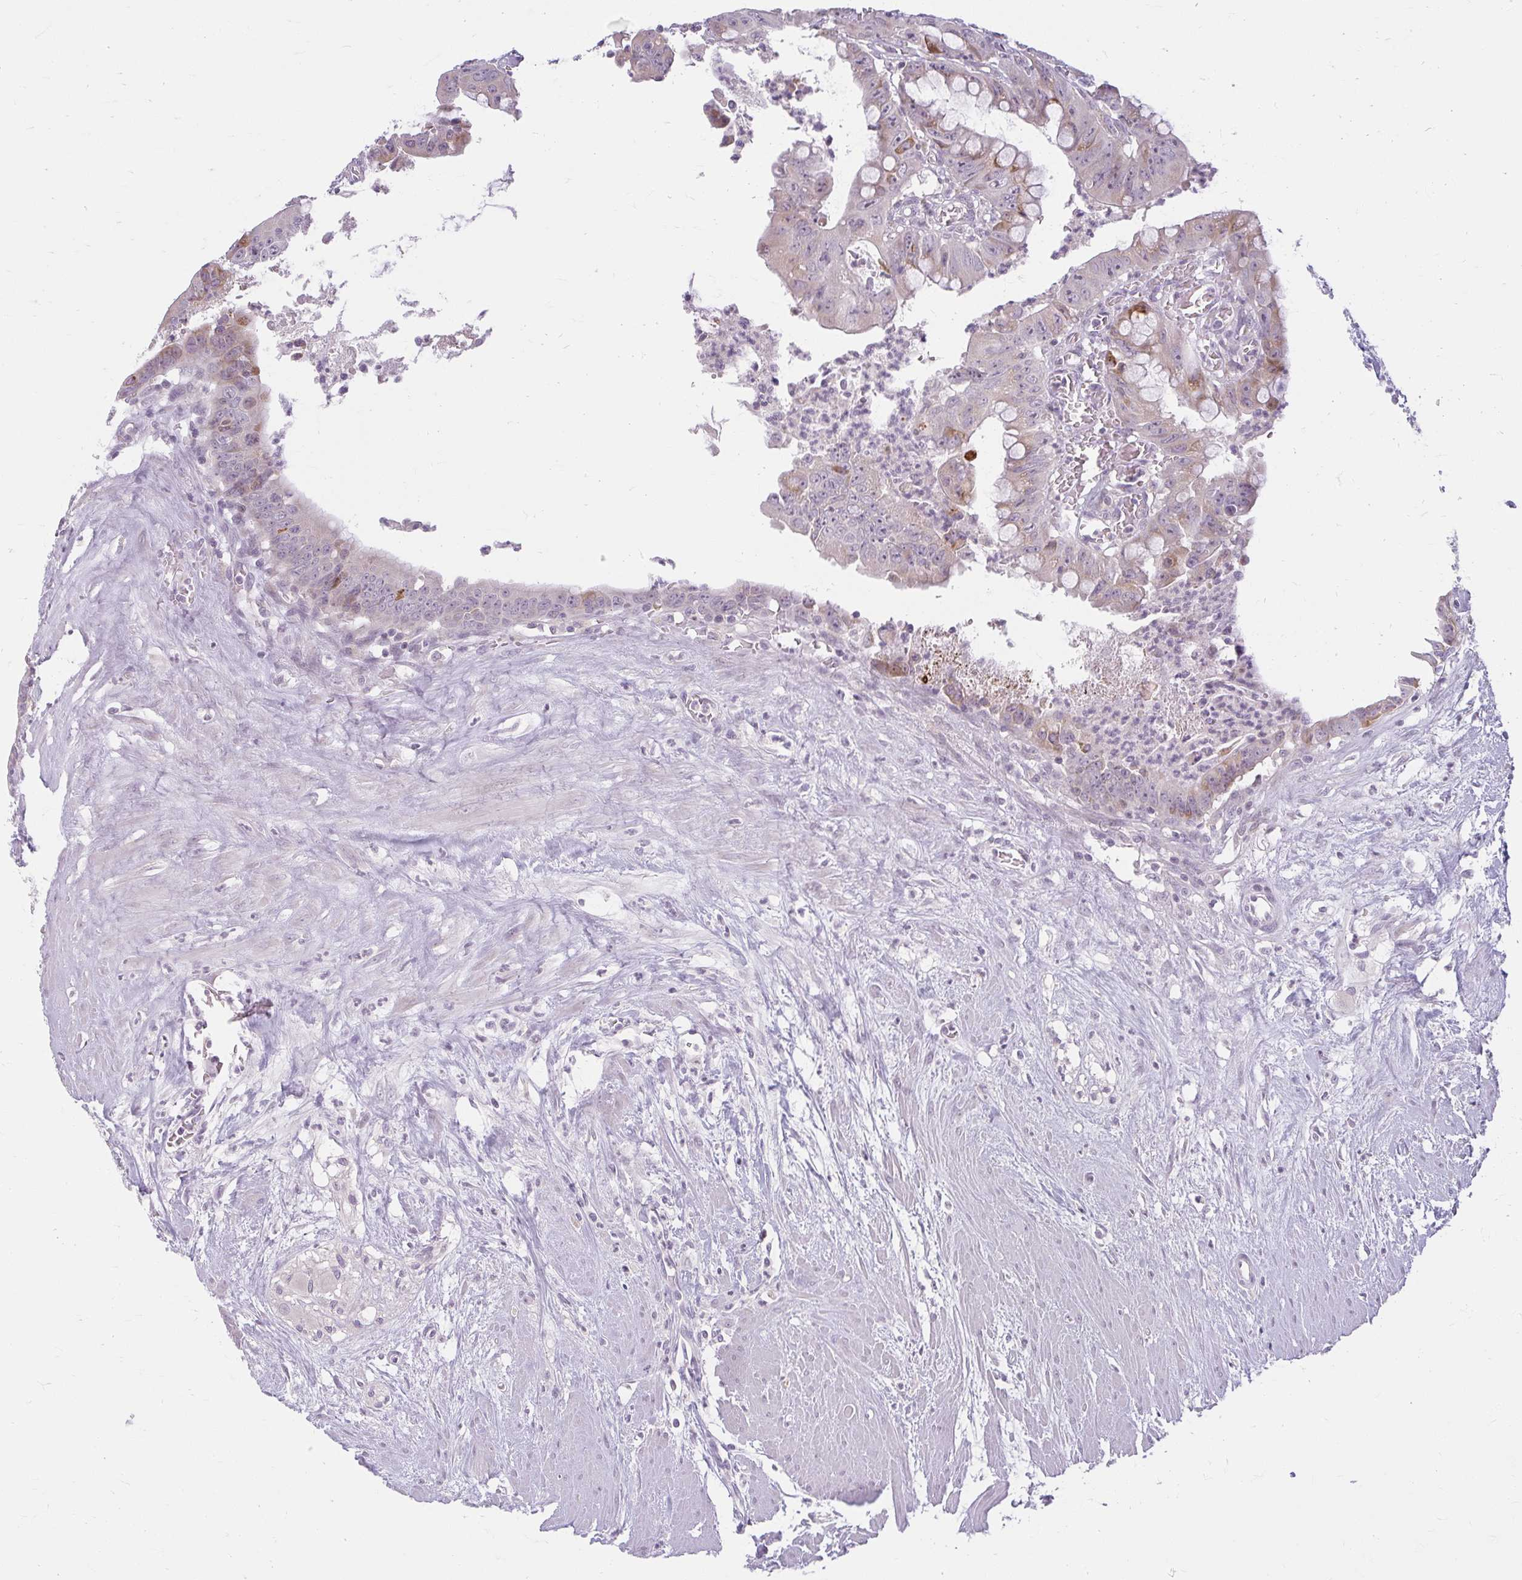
{"staining": {"intensity": "moderate", "quantity": "<25%", "location": "cytoplasmic/membranous"}, "tissue": "colorectal cancer", "cell_type": "Tumor cells", "image_type": "cancer", "snomed": [{"axis": "morphology", "description": "Adenocarcinoma, NOS"}, {"axis": "topography", "description": "Rectum"}], "caption": "Protein expression analysis of human colorectal cancer reveals moderate cytoplasmic/membranous expression in approximately <25% of tumor cells. The staining was performed using DAB (3,3'-diaminobenzidine) to visualize the protein expression in brown, while the nuclei were stained in blue with hematoxylin (Magnification: 20x).", "gene": "ZFYVE26", "patient": {"sex": "male", "age": 78}}